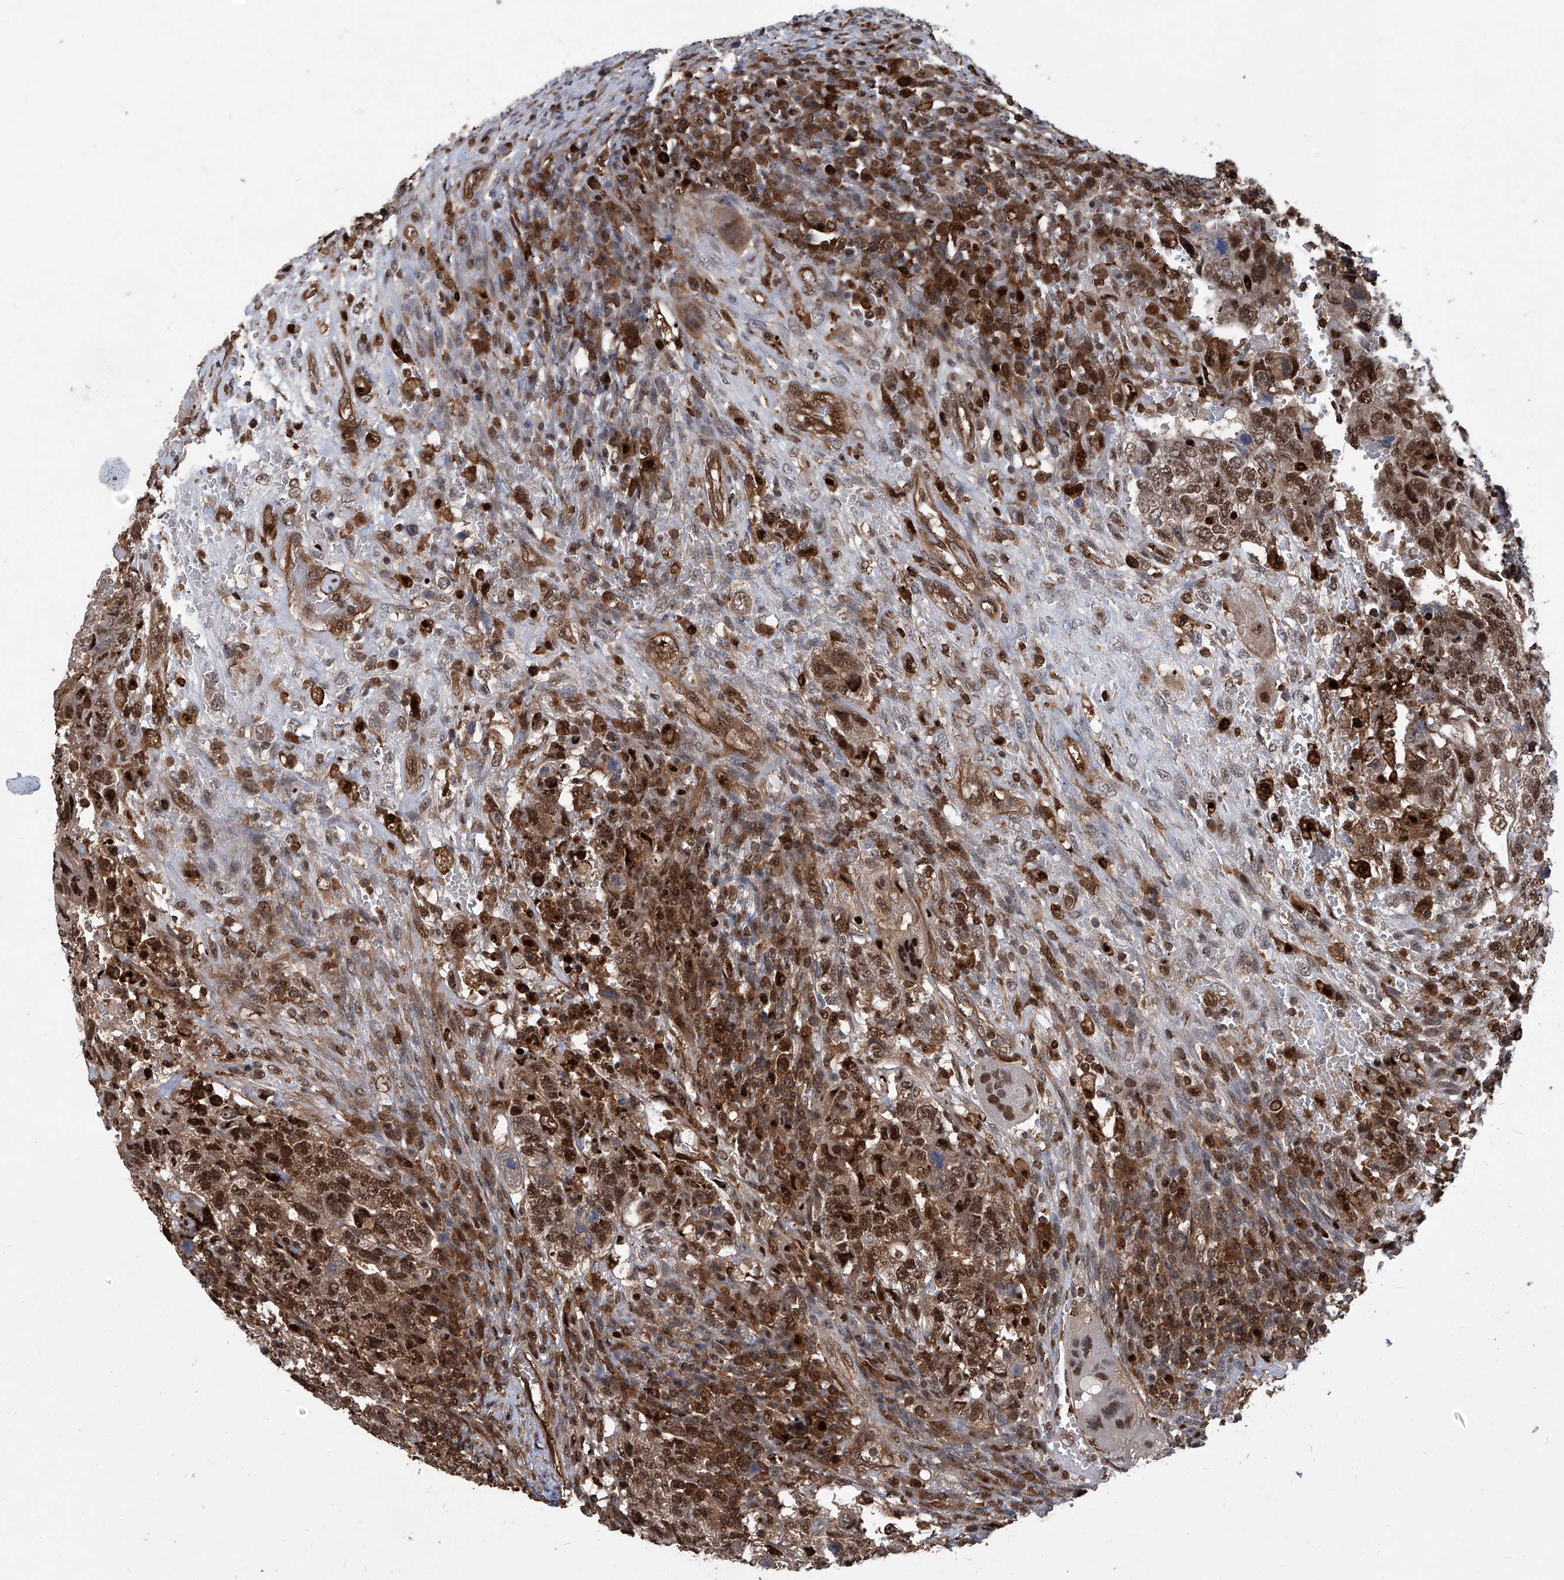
{"staining": {"intensity": "strong", "quantity": ">75%", "location": "cytoplasmic/membranous,nuclear"}, "tissue": "testis cancer", "cell_type": "Tumor cells", "image_type": "cancer", "snomed": [{"axis": "morphology", "description": "Carcinoma, Embryonal, NOS"}, {"axis": "topography", "description": "Testis"}], "caption": "Strong cytoplasmic/membranous and nuclear expression is identified in about >75% of tumor cells in testis embryonal carcinoma. (DAB IHC, brown staining for protein, blue staining for nuclei).", "gene": "PSMB1", "patient": {"sex": "male", "age": 26}}